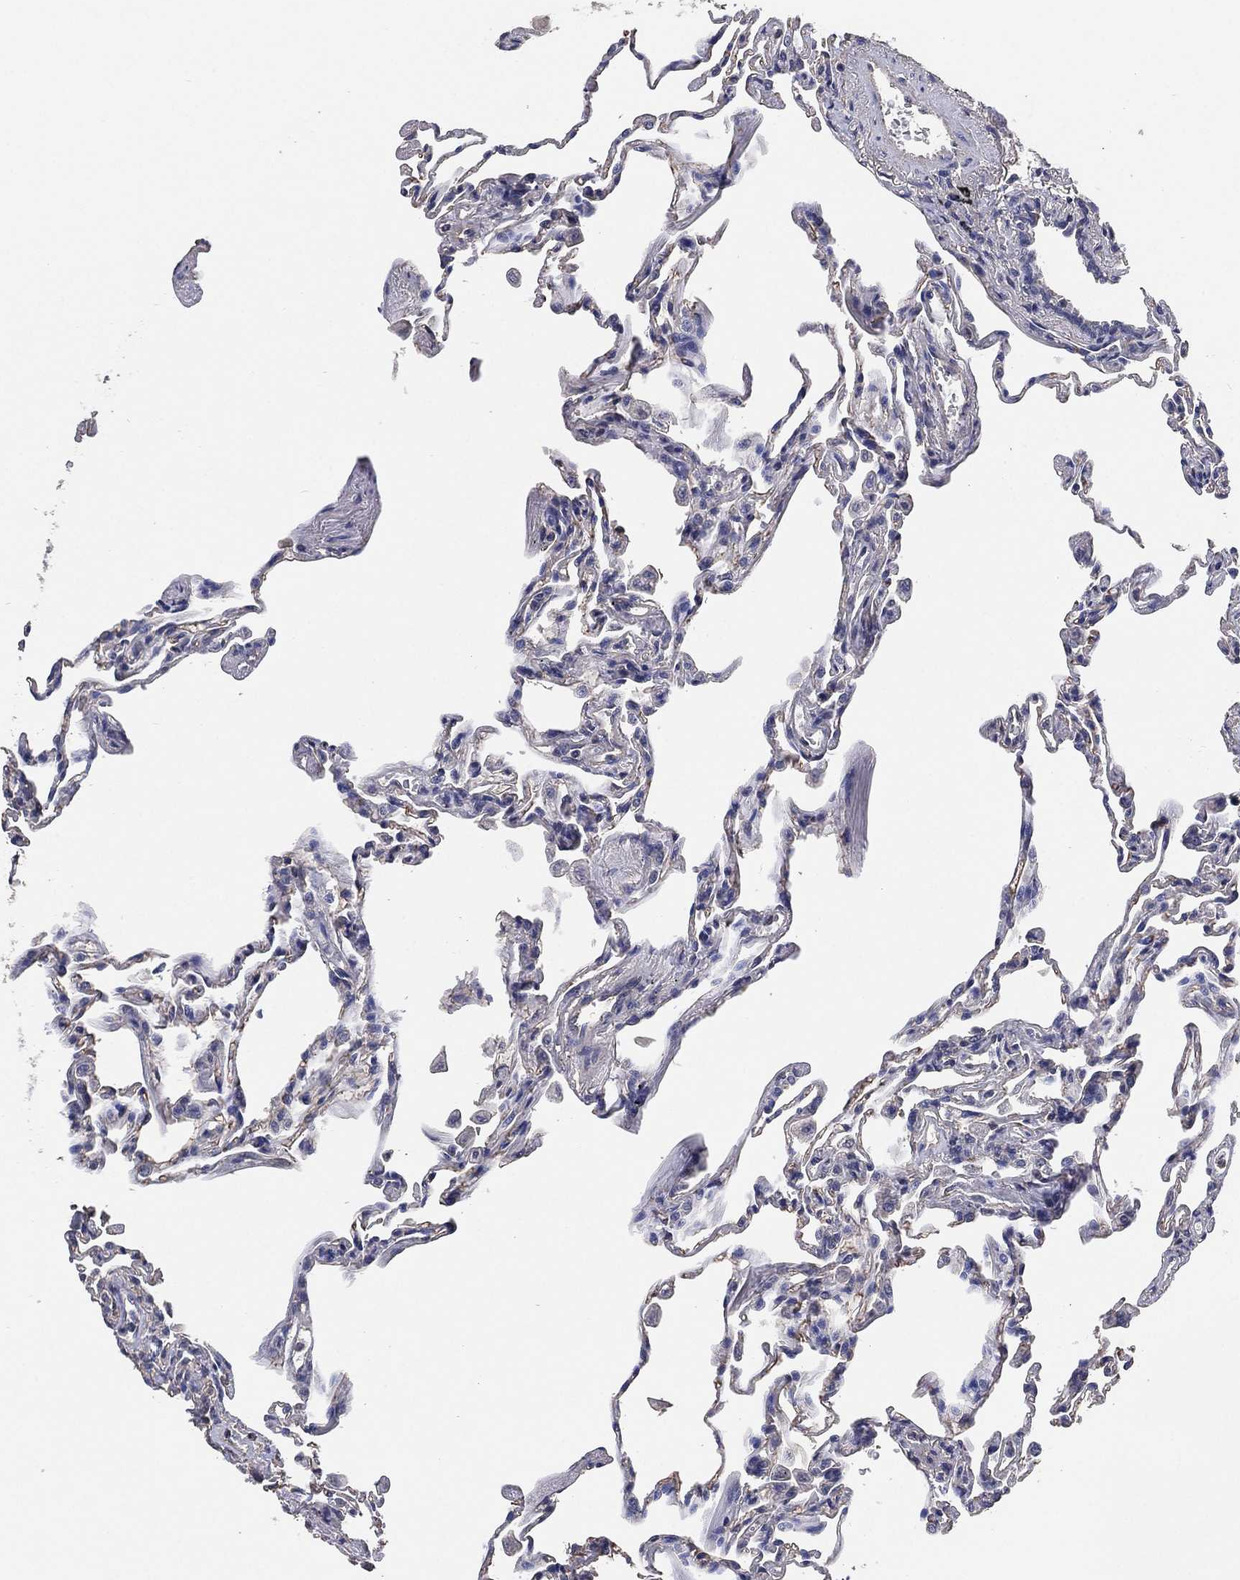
{"staining": {"intensity": "moderate", "quantity": "<25%", "location": "cytoplasmic/membranous"}, "tissue": "lung", "cell_type": "Alveolar cells", "image_type": "normal", "snomed": [{"axis": "morphology", "description": "Normal tissue, NOS"}, {"axis": "topography", "description": "Lung"}], "caption": "Immunohistochemistry image of unremarkable human lung stained for a protein (brown), which reveals low levels of moderate cytoplasmic/membranous expression in approximately <25% of alveolar cells.", "gene": "KLK5", "patient": {"sex": "female", "age": 57}}